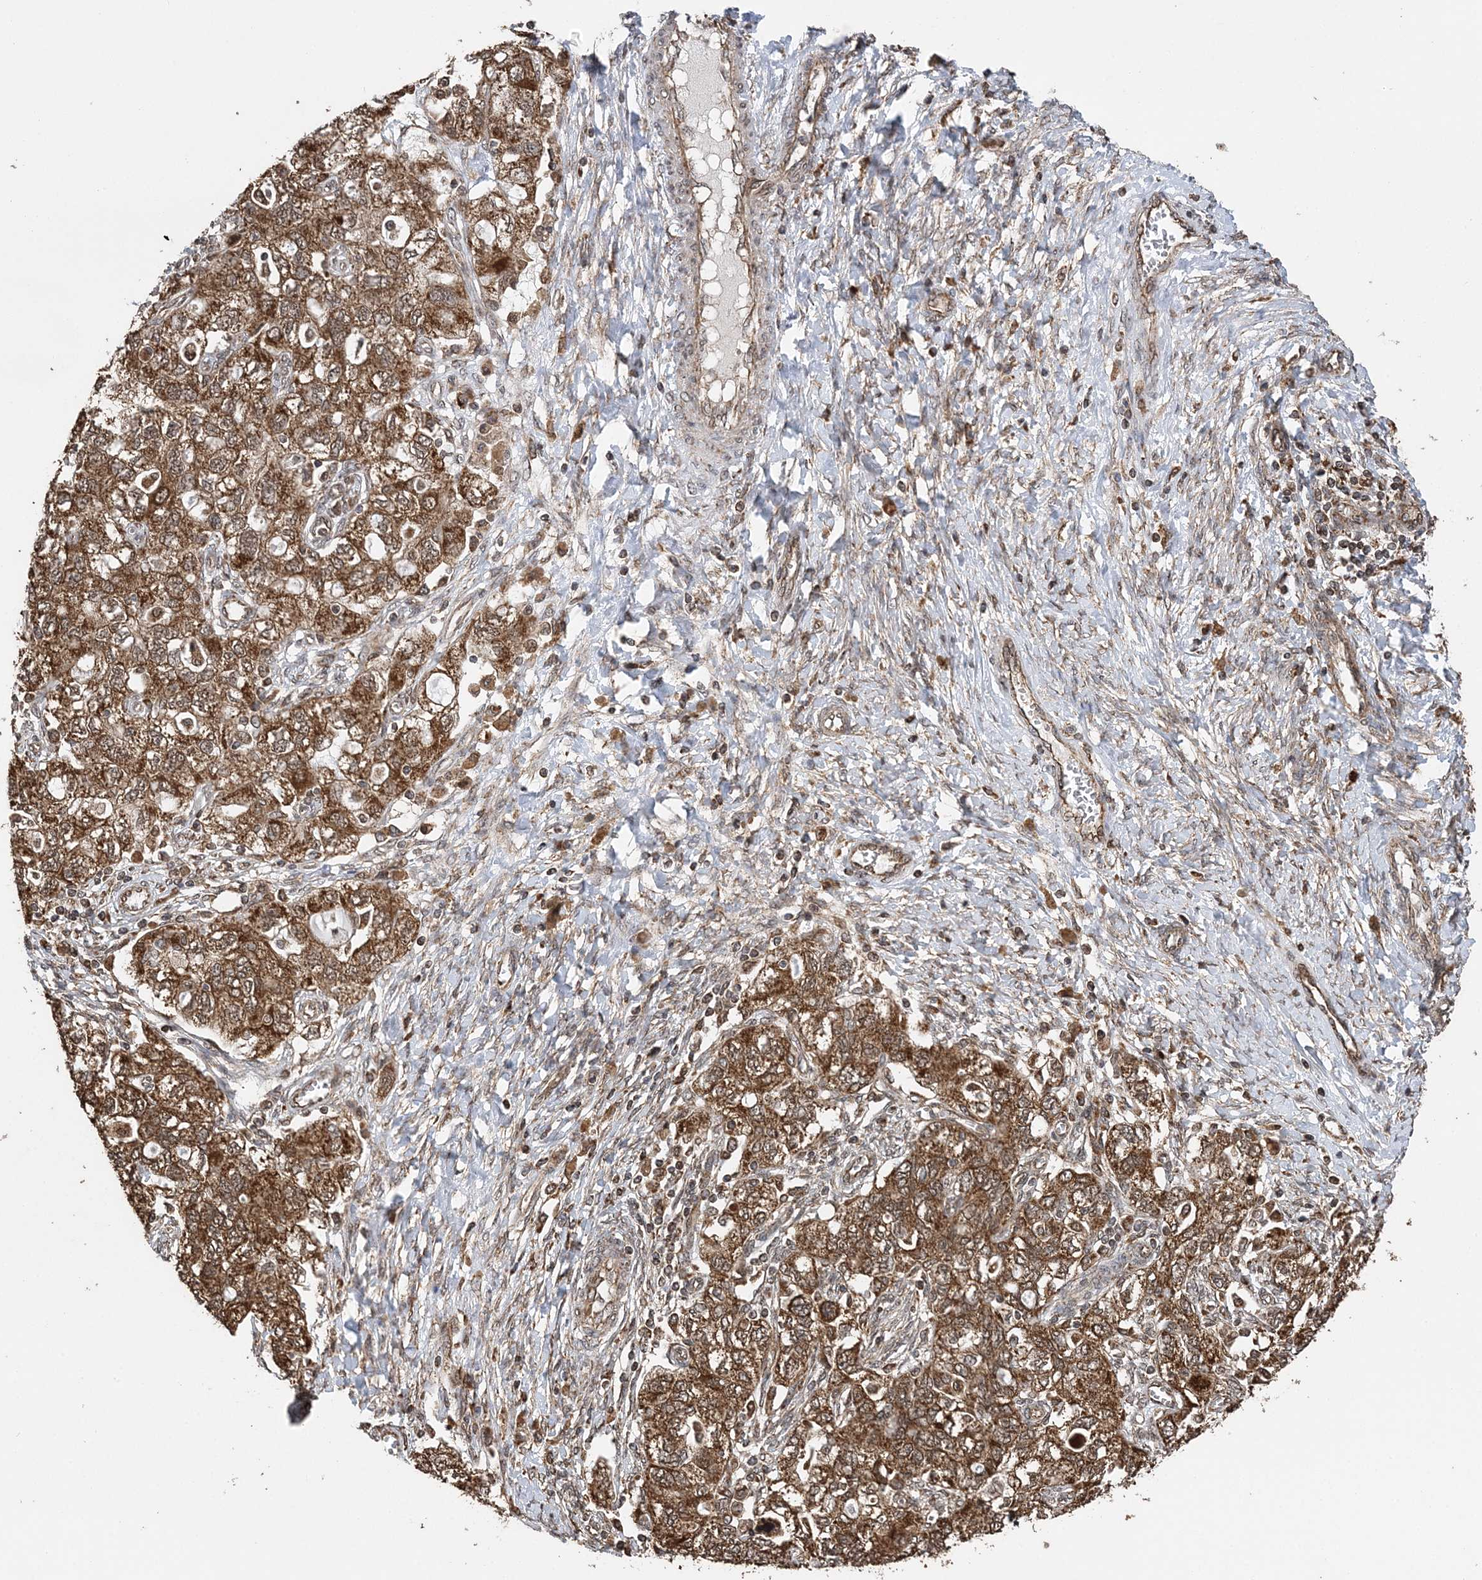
{"staining": {"intensity": "moderate", "quantity": ">75%", "location": "cytoplasmic/membranous"}, "tissue": "ovarian cancer", "cell_type": "Tumor cells", "image_type": "cancer", "snomed": [{"axis": "morphology", "description": "Carcinoma, NOS"}, {"axis": "morphology", "description": "Cystadenocarcinoma, serous, NOS"}, {"axis": "topography", "description": "Ovary"}], "caption": "Immunohistochemistry (IHC) of ovarian cancer (serous cystadenocarcinoma) reveals medium levels of moderate cytoplasmic/membranous staining in approximately >75% of tumor cells.", "gene": "PCBP1", "patient": {"sex": "female", "age": 69}}